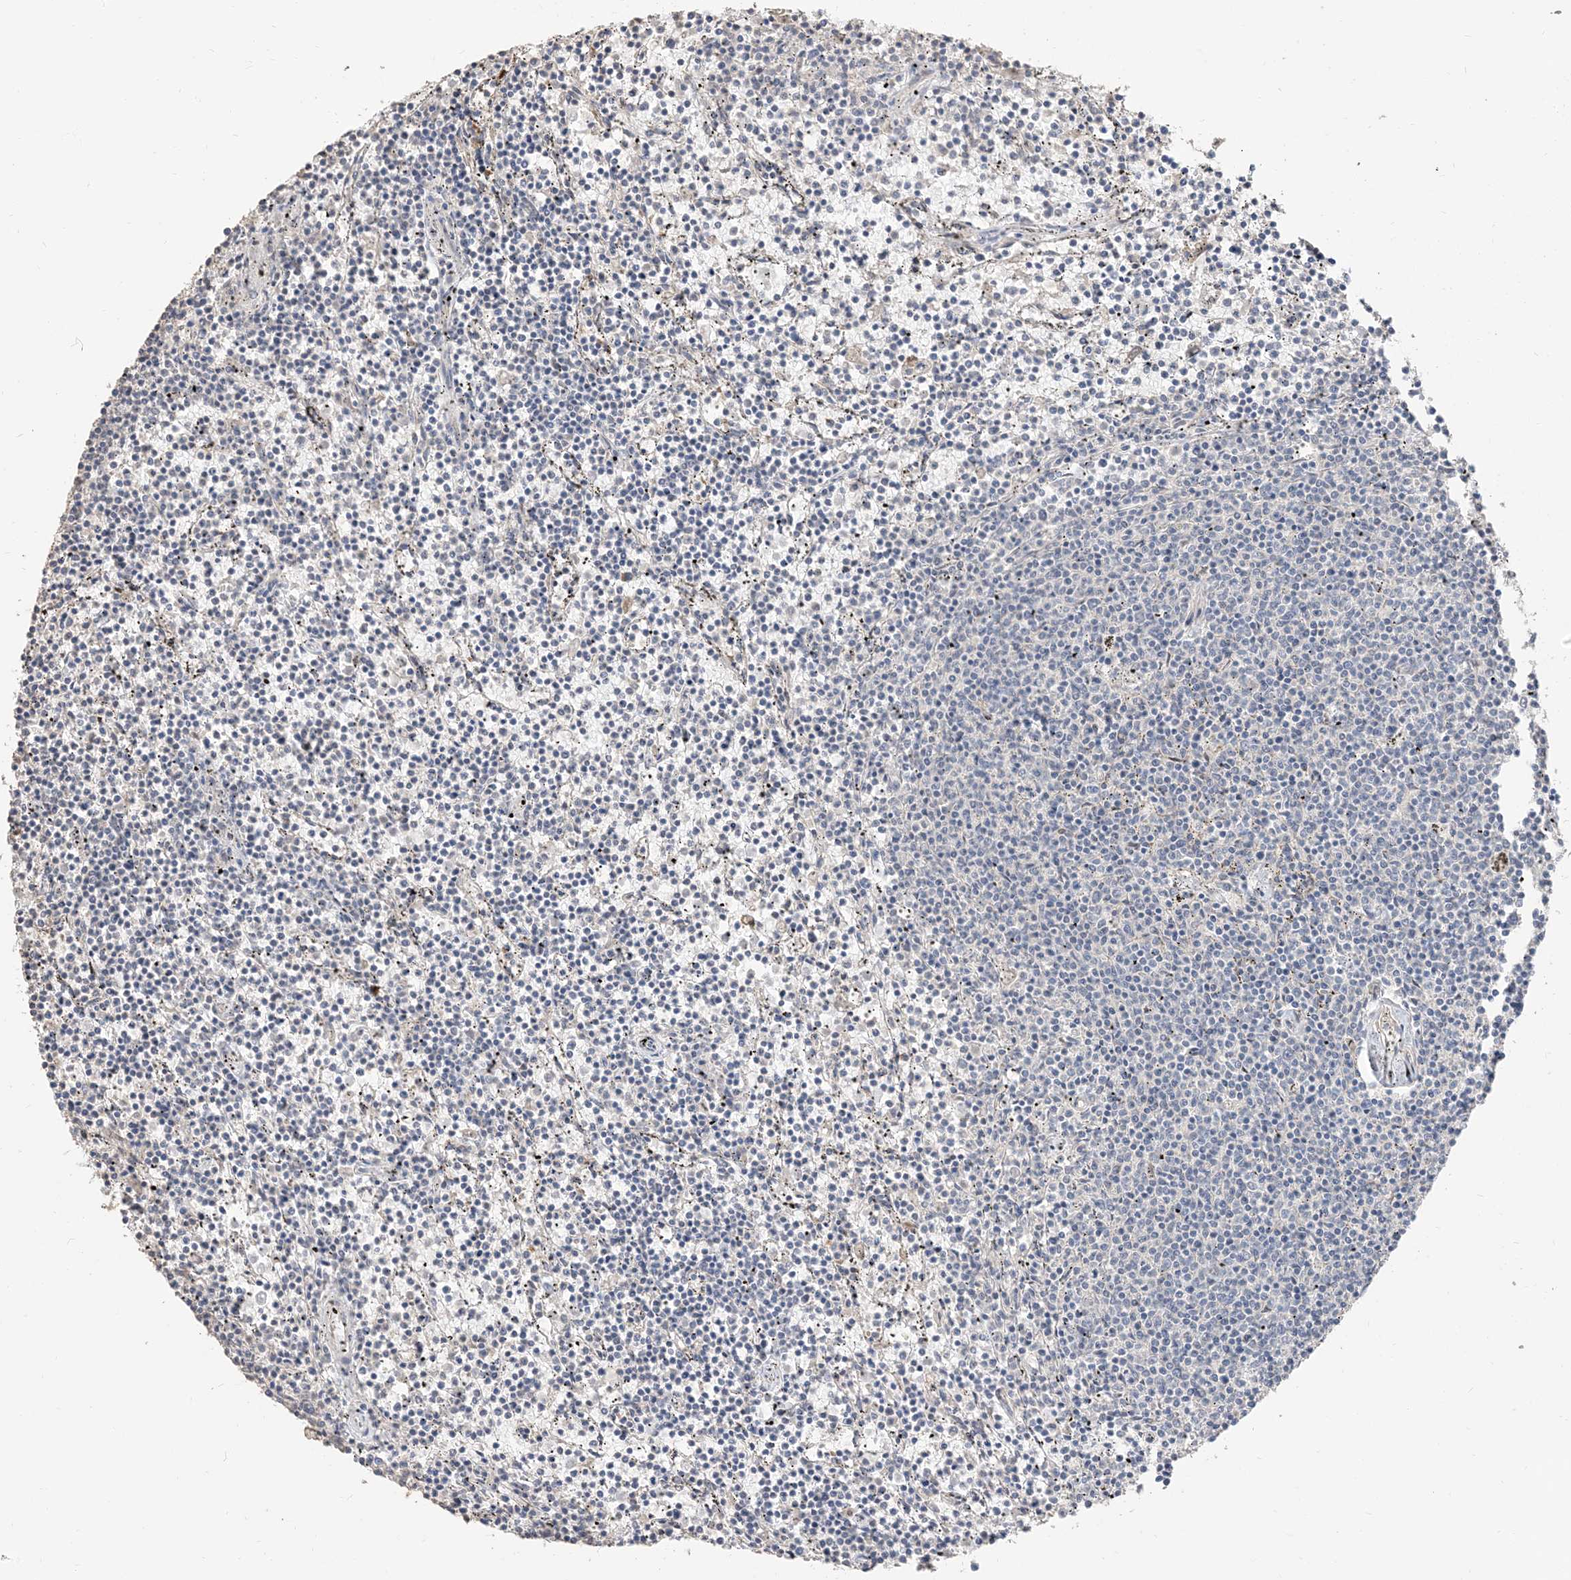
{"staining": {"intensity": "negative", "quantity": "none", "location": "none"}, "tissue": "lymphoma", "cell_type": "Tumor cells", "image_type": "cancer", "snomed": [{"axis": "morphology", "description": "Malignant lymphoma, non-Hodgkin's type, Low grade"}, {"axis": "topography", "description": "Spleen"}], "caption": "High magnification brightfield microscopy of malignant lymphoma, non-Hodgkin's type (low-grade) stained with DAB (brown) and counterstained with hematoxylin (blue): tumor cells show no significant staining. The staining is performed using DAB (3,3'-diaminobenzidine) brown chromogen with nuclei counter-stained in using hematoxylin.", "gene": "RNF175", "patient": {"sex": "female", "age": 50}}